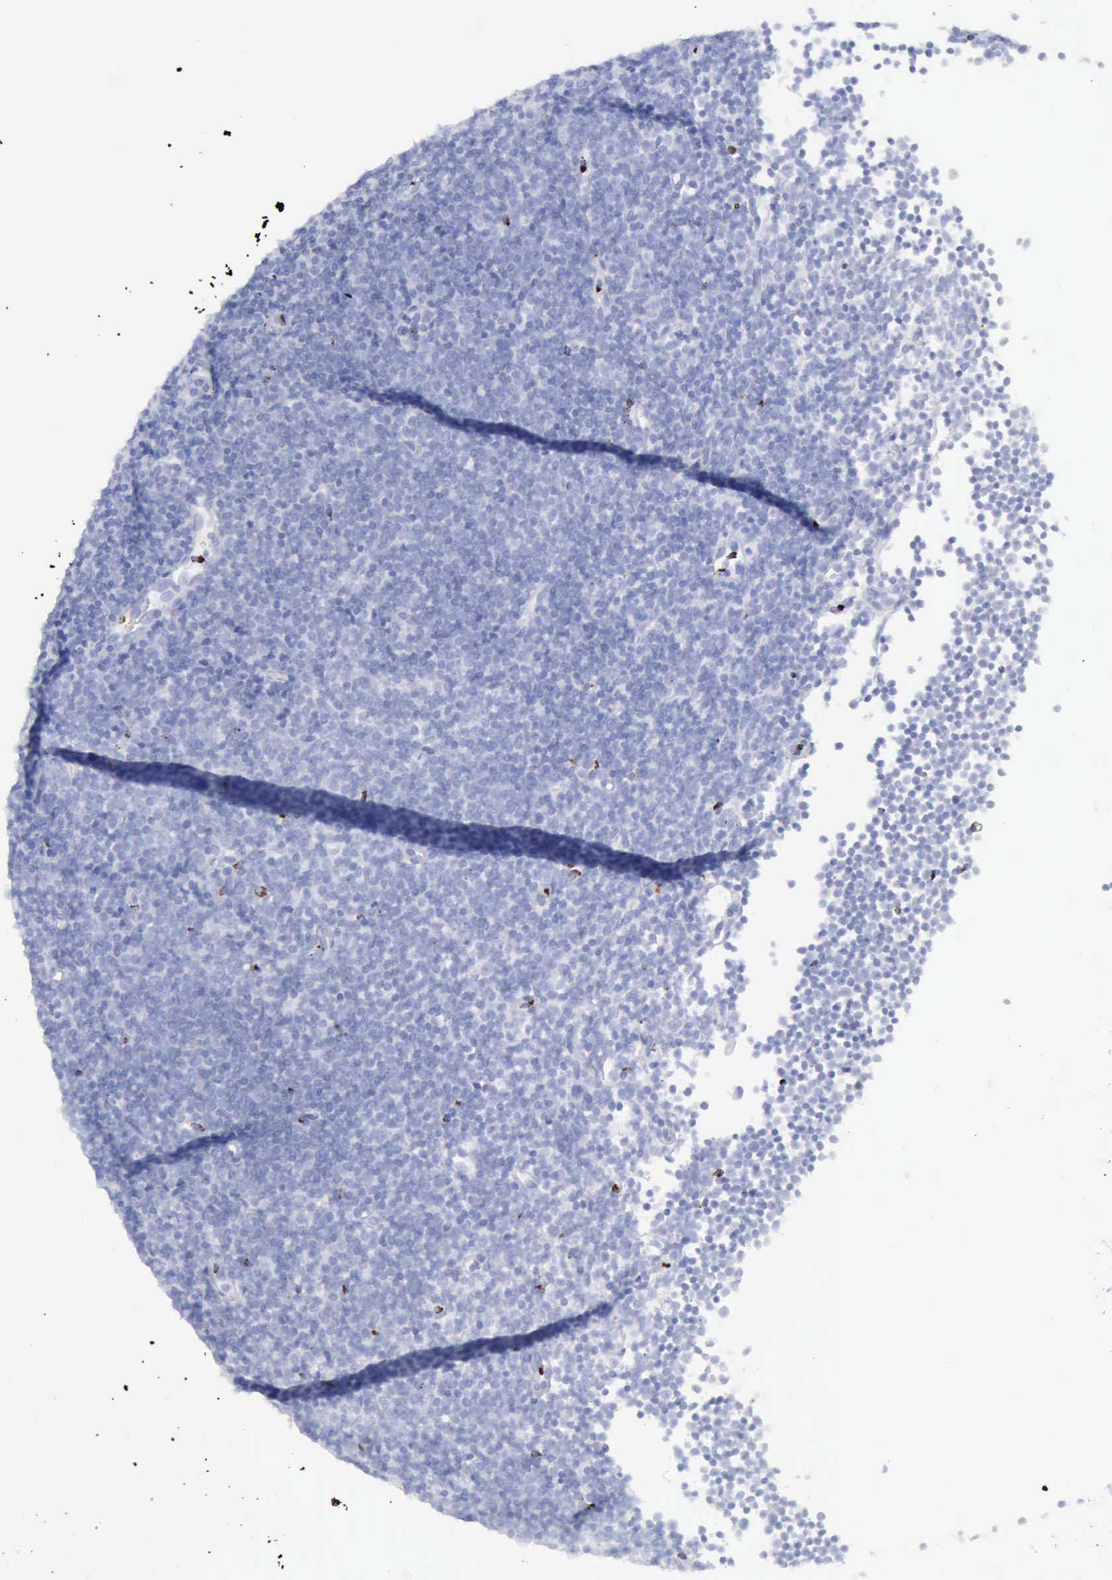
{"staining": {"intensity": "negative", "quantity": "none", "location": "none"}, "tissue": "lymphoma", "cell_type": "Tumor cells", "image_type": "cancer", "snomed": [{"axis": "morphology", "description": "Malignant lymphoma, non-Hodgkin's type, Low grade"}, {"axis": "topography", "description": "Lymph node"}], "caption": "An IHC histopathology image of malignant lymphoma, non-Hodgkin's type (low-grade) is shown. There is no staining in tumor cells of malignant lymphoma, non-Hodgkin's type (low-grade). (DAB (3,3'-diaminobenzidine) immunohistochemistry, high magnification).", "gene": "GZMB", "patient": {"sex": "male", "age": 57}}